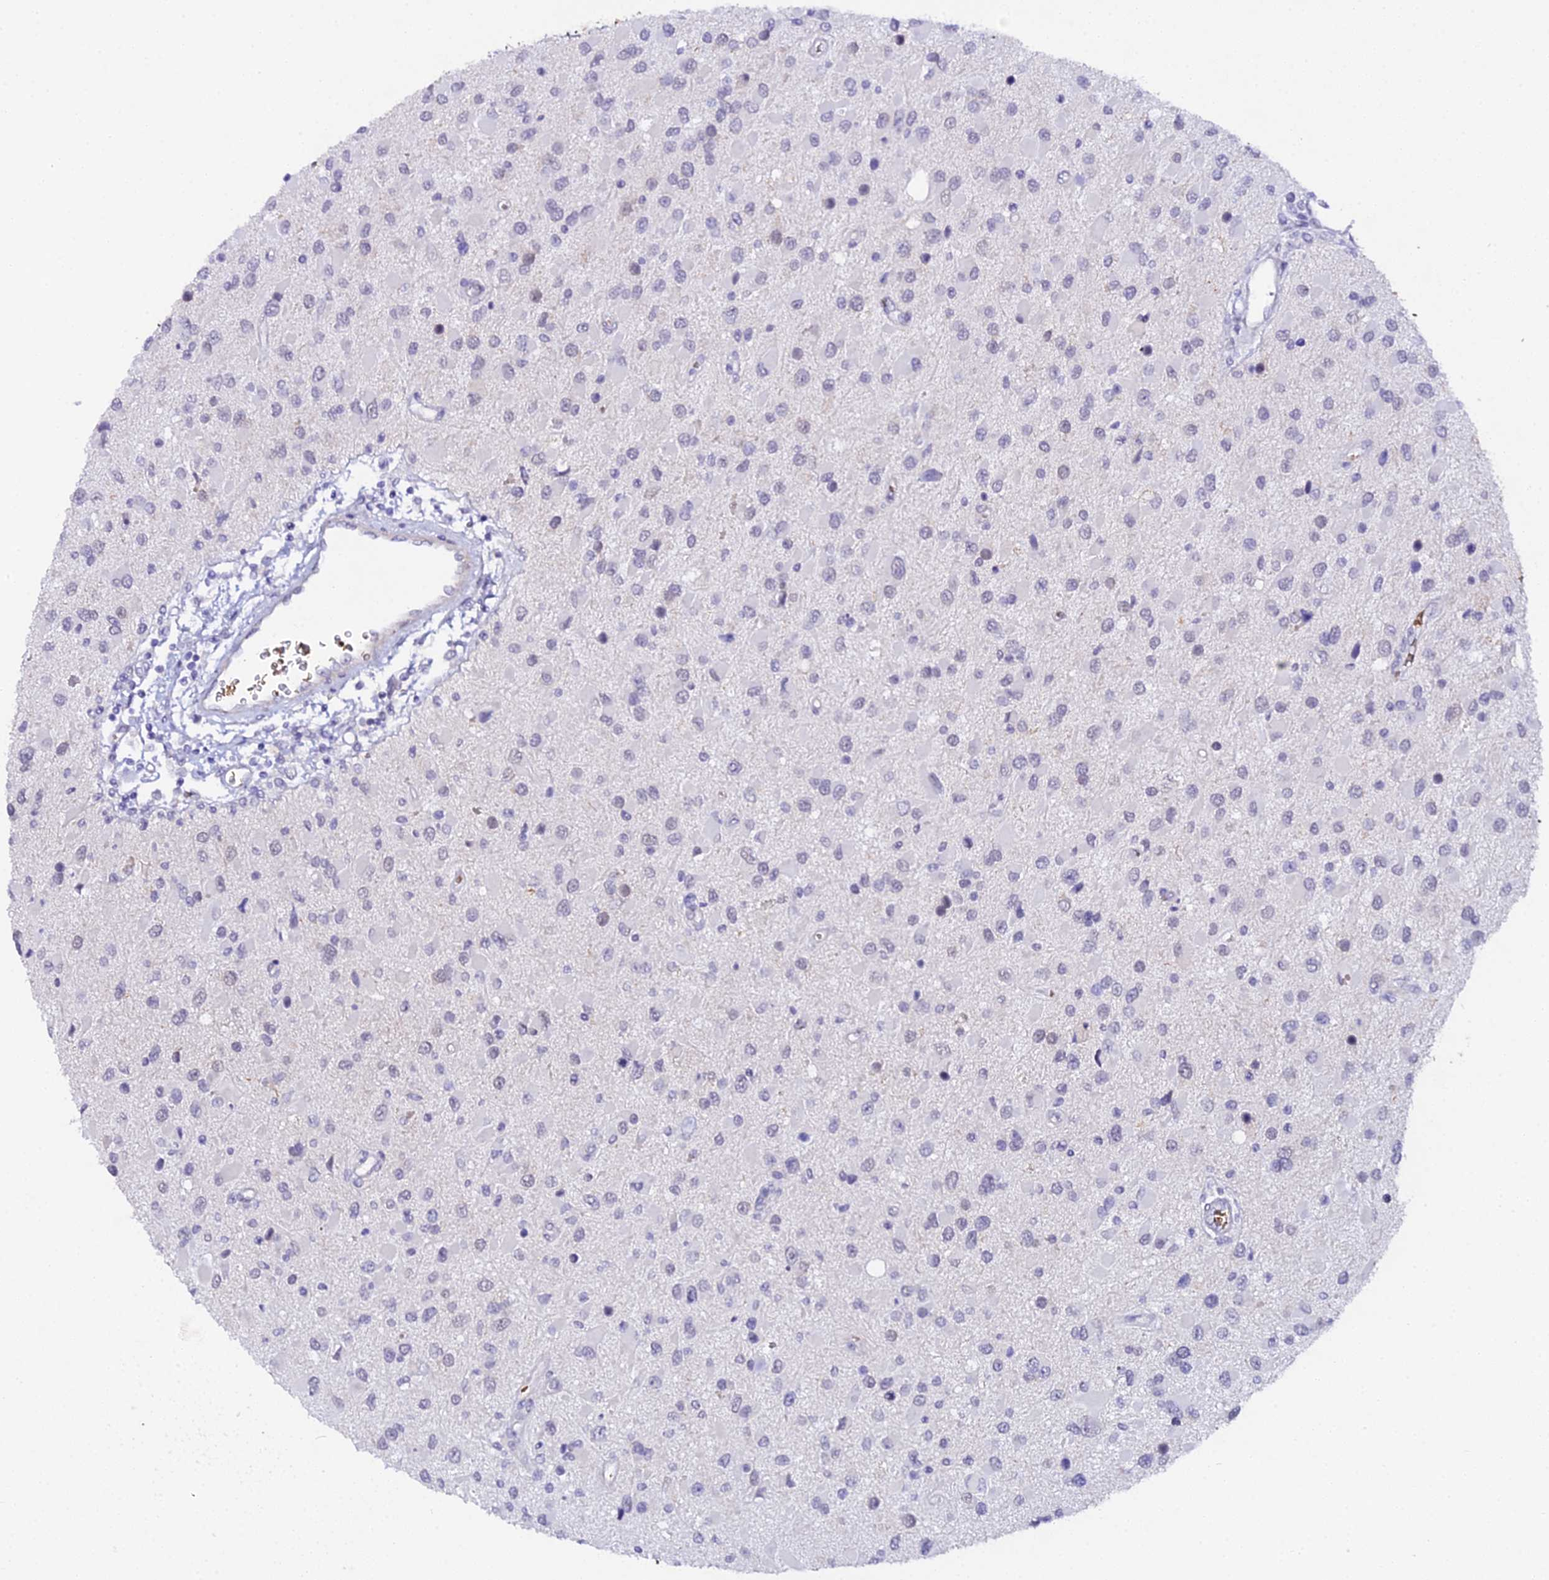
{"staining": {"intensity": "negative", "quantity": "none", "location": "none"}, "tissue": "glioma", "cell_type": "Tumor cells", "image_type": "cancer", "snomed": [{"axis": "morphology", "description": "Glioma, malignant, High grade"}, {"axis": "topography", "description": "Brain"}], "caption": "Immunohistochemistry (IHC) histopathology image of neoplastic tissue: glioma stained with DAB displays no significant protein expression in tumor cells.", "gene": "CFAP45", "patient": {"sex": "male", "age": 53}}